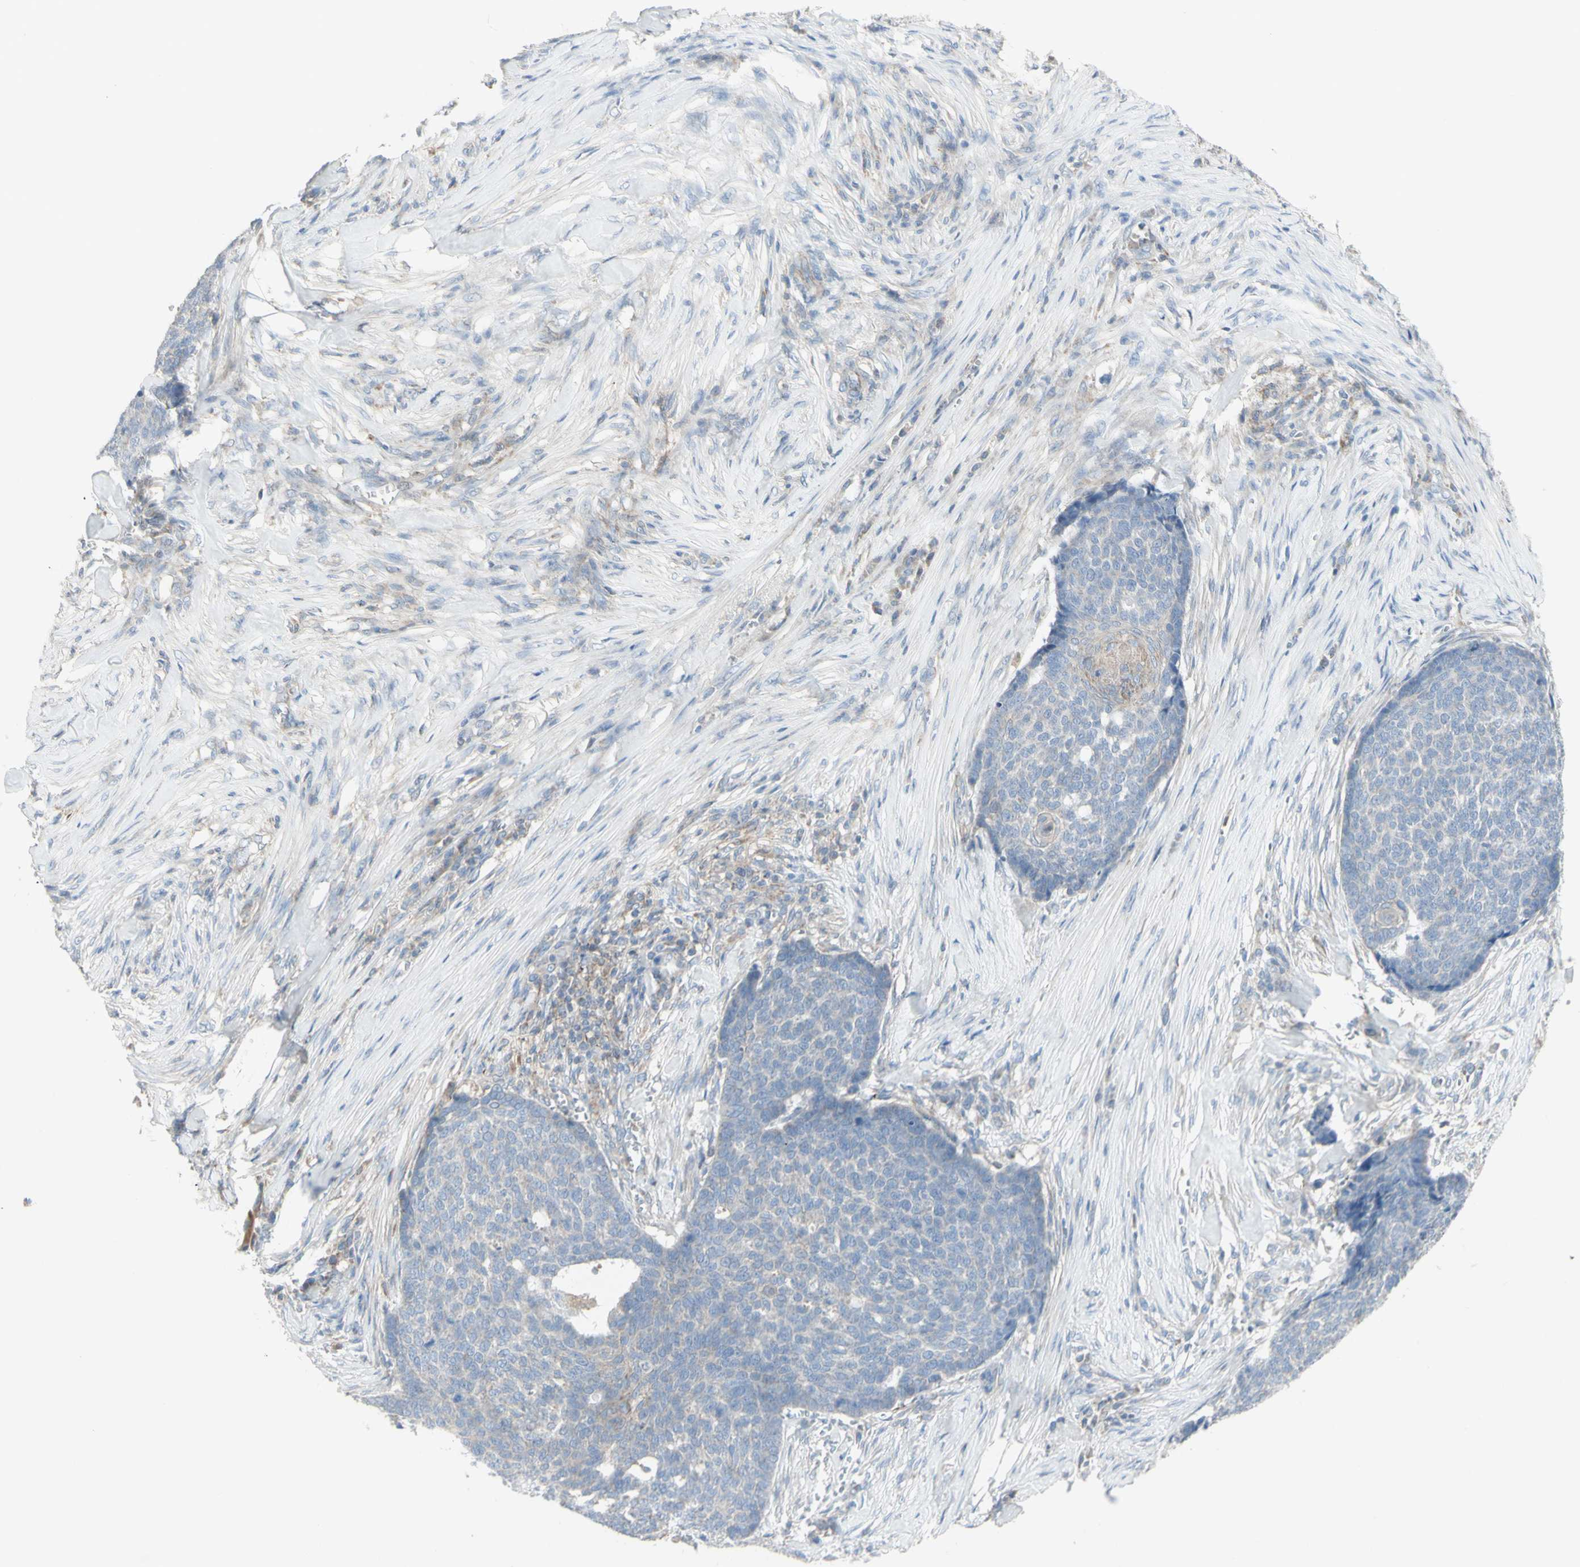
{"staining": {"intensity": "weak", "quantity": "<25%", "location": "cytoplasmic/membranous"}, "tissue": "skin cancer", "cell_type": "Tumor cells", "image_type": "cancer", "snomed": [{"axis": "morphology", "description": "Basal cell carcinoma"}, {"axis": "topography", "description": "Skin"}], "caption": "This is a histopathology image of immunohistochemistry (IHC) staining of basal cell carcinoma (skin), which shows no expression in tumor cells.", "gene": "CNTNAP1", "patient": {"sex": "male", "age": 84}}